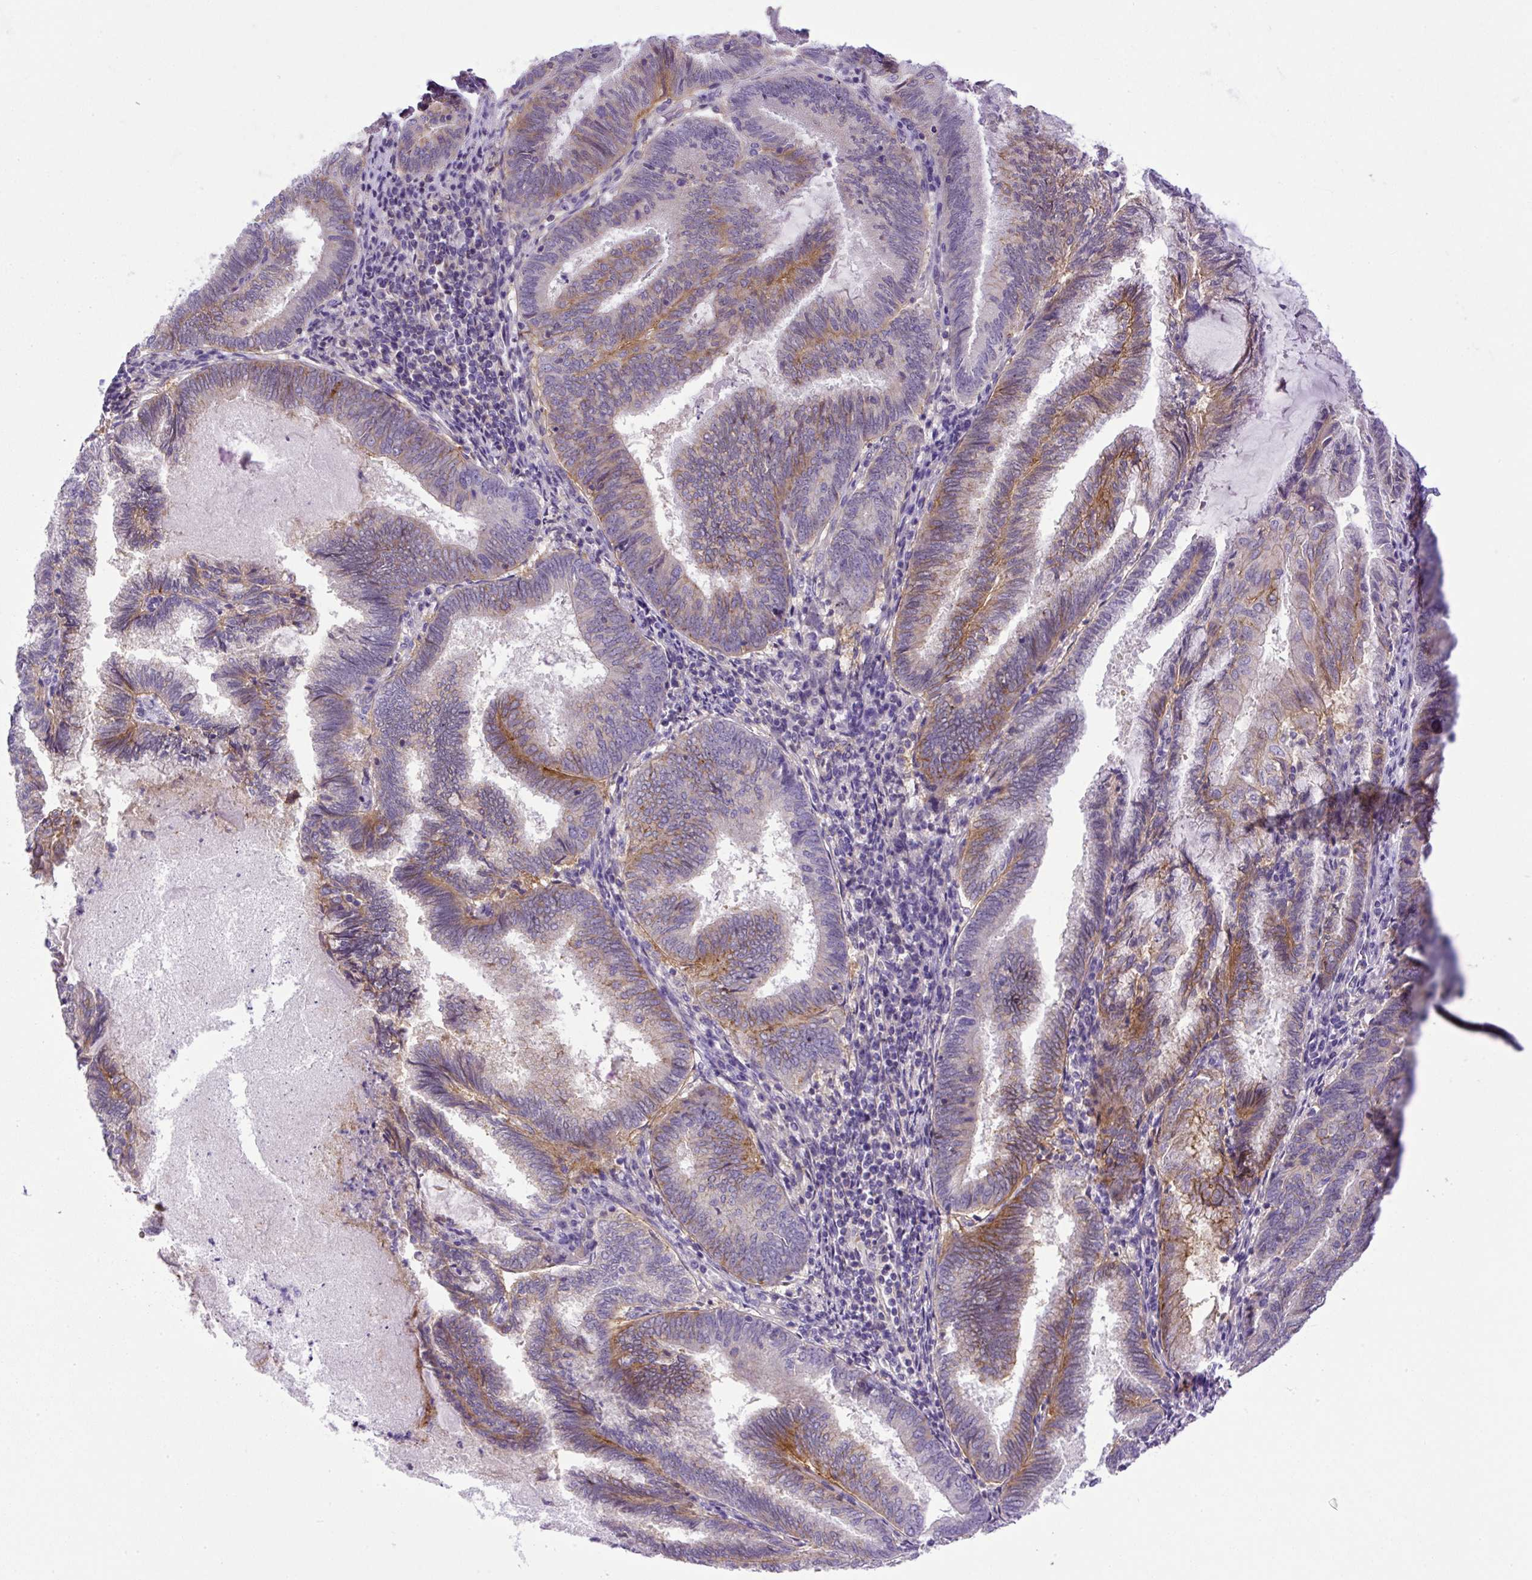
{"staining": {"intensity": "weak", "quantity": "25%-75%", "location": "cytoplasmic/membranous"}, "tissue": "endometrial cancer", "cell_type": "Tumor cells", "image_type": "cancer", "snomed": [{"axis": "morphology", "description": "Adenocarcinoma, NOS"}, {"axis": "topography", "description": "Endometrium"}], "caption": "A low amount of weak cytoplasmic/membranous expression is appreciated in about 25%-75% of tumor cells in endometrial cancer tissue.", "gene": "NPTN", "patient": {"sex": "female", "age": 80}}